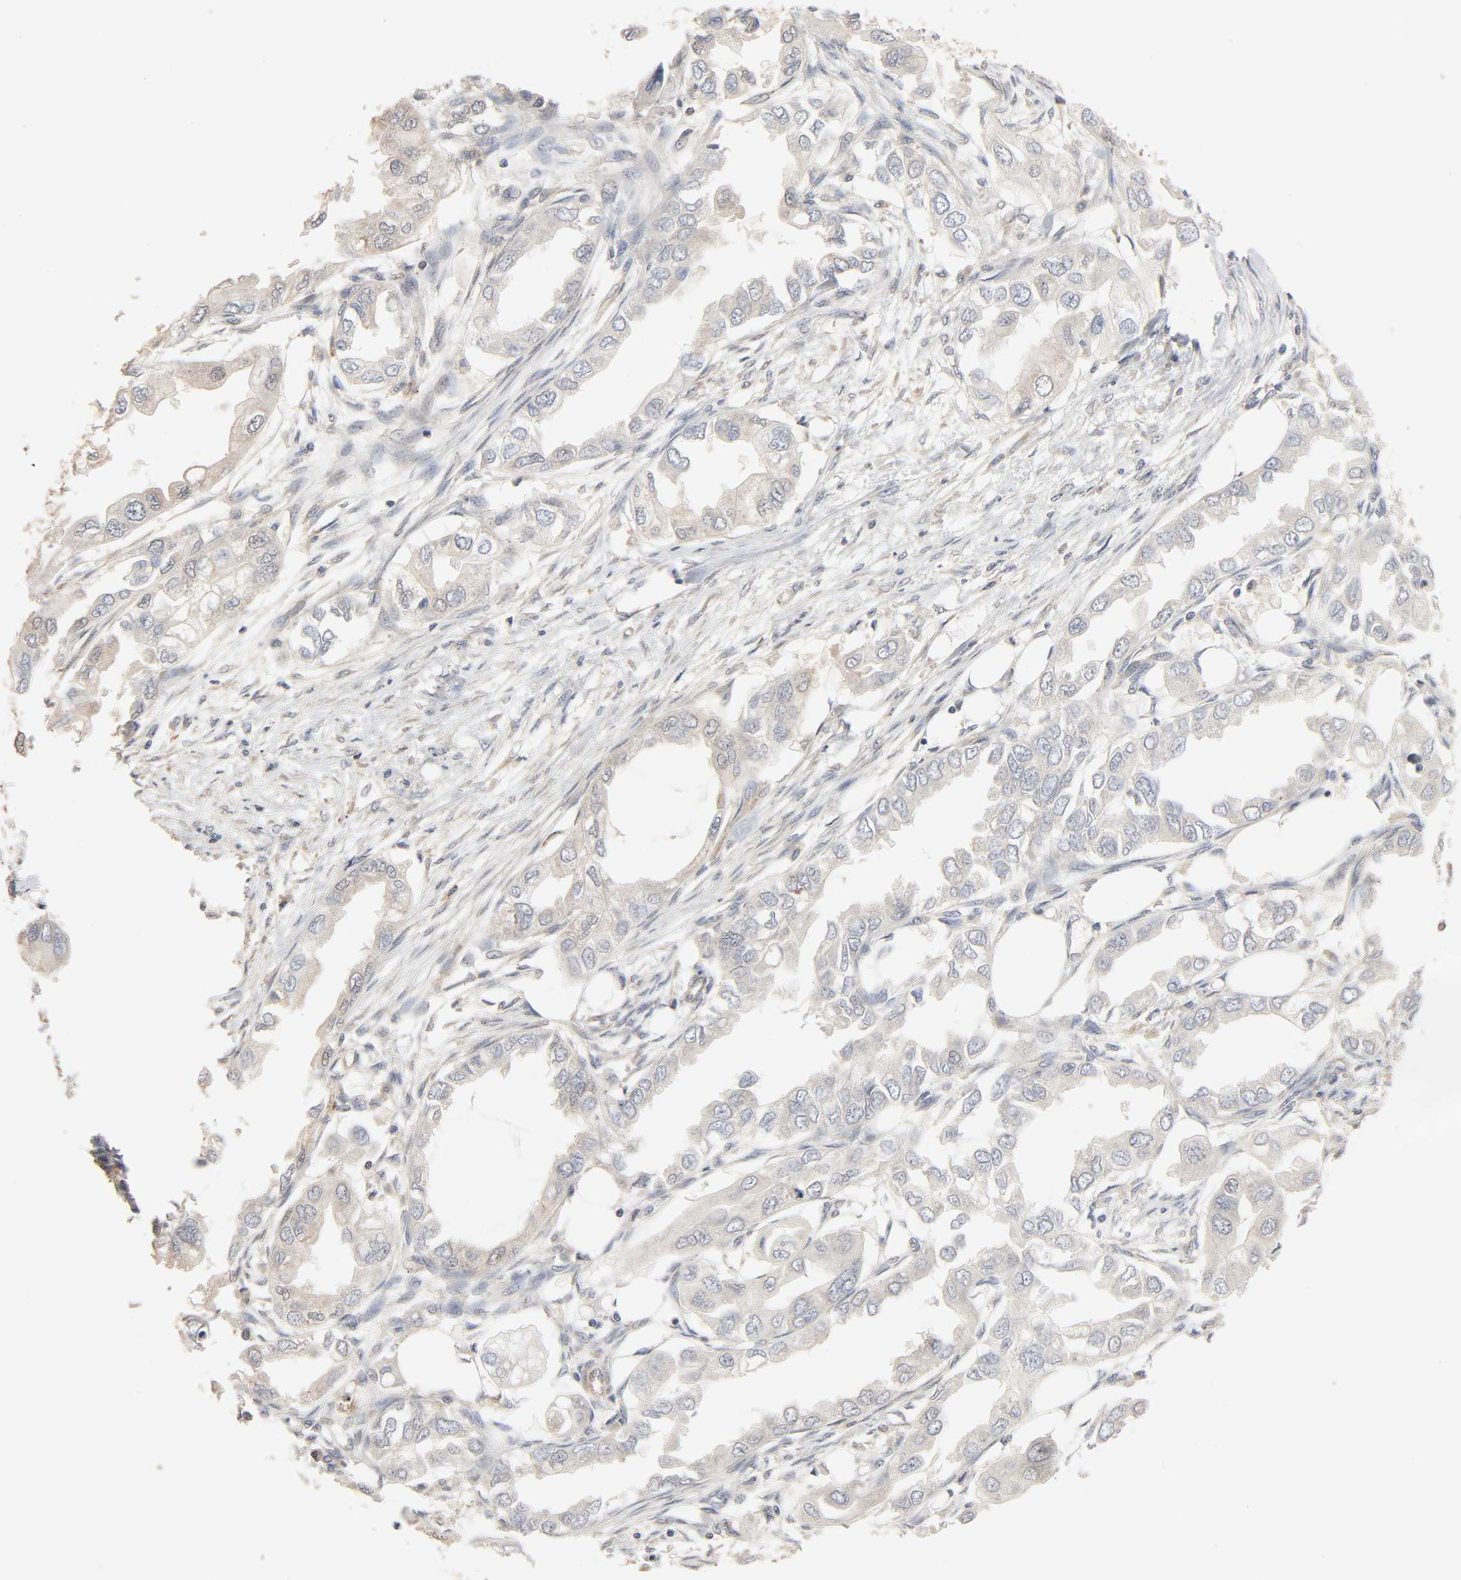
{"staining": {"intensity": "weak", "quantity": ">75%", "location": "cytoplasmic/membranous"}, "tissue": "endometrial cancer", "cell_type": "Tumor cells", "image_type": "cancer", "snomed": [{"axis": "morphology", "description": "Adenocarcinoma, NOS"}, {"axis": "topography", "description": "Endometrium"}], "caption": "Protein expression analysis of adenocarcinoma (endometrial) reveals weak cytoplasmic/membranous positivity in about >75% of tumor cells.", "gene": "NEMF", "patient": {"sex": "female", "age": 67}}